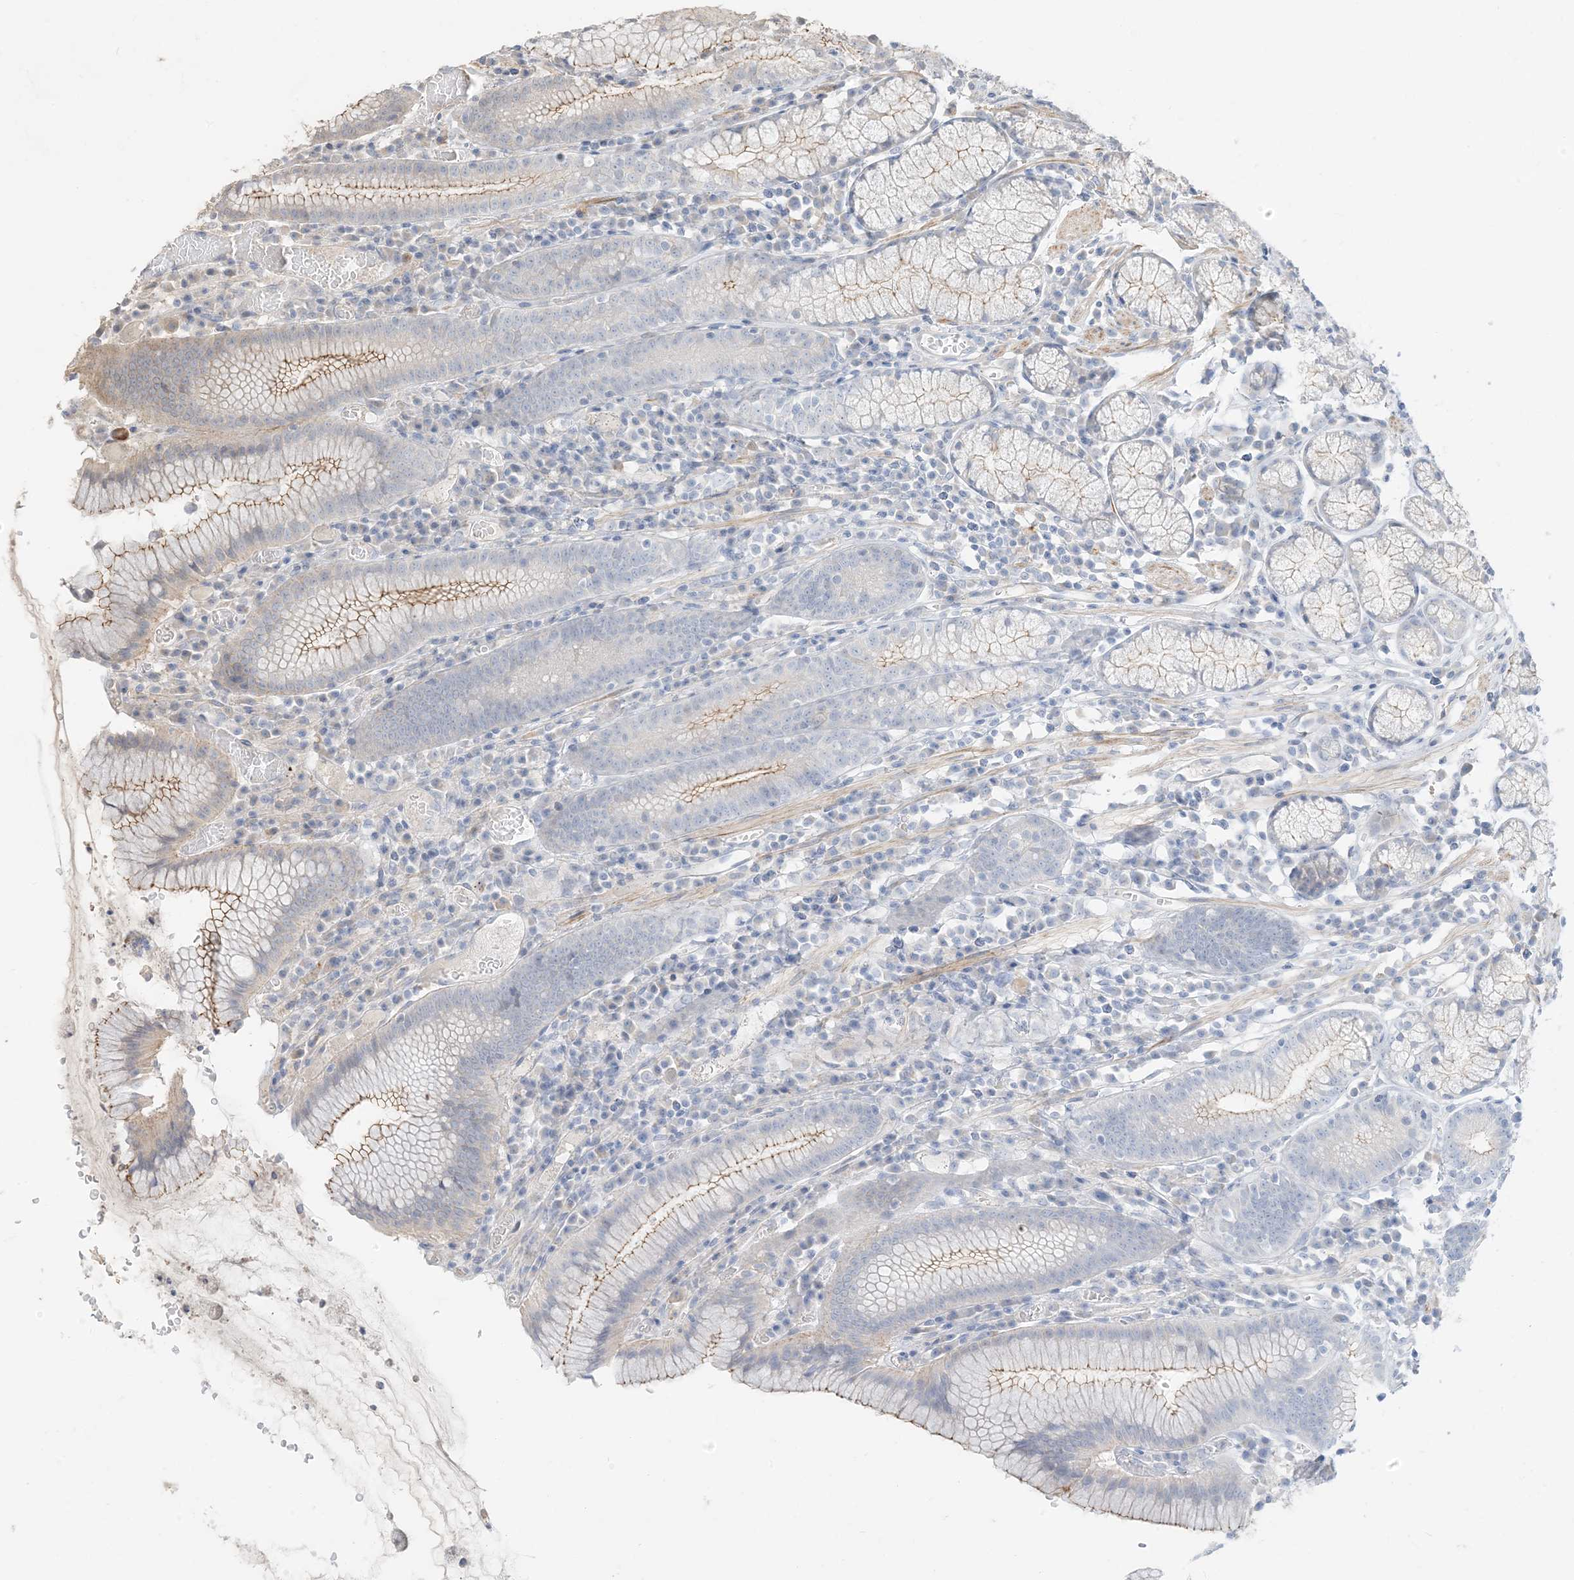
{"staining": {"intensity": "moderate", "quantity": "<25%", "location": "cytoplasmic/membranous"}, "tissue": "stomach", "cell_type": "Glandular cells", "image_type": "normal", "snomed": [{"axis": "morphology", "description": "Normal tissue, NOS"}, {"axis": "topography", "description": "Stomach"}], "caption": "A brown stain shows moderate cytoplasmic/membranous expression of a protein in glandular cells of benign stomach.", "gene": "RNF175", "patient": {"sex": "male", "age": 55}}